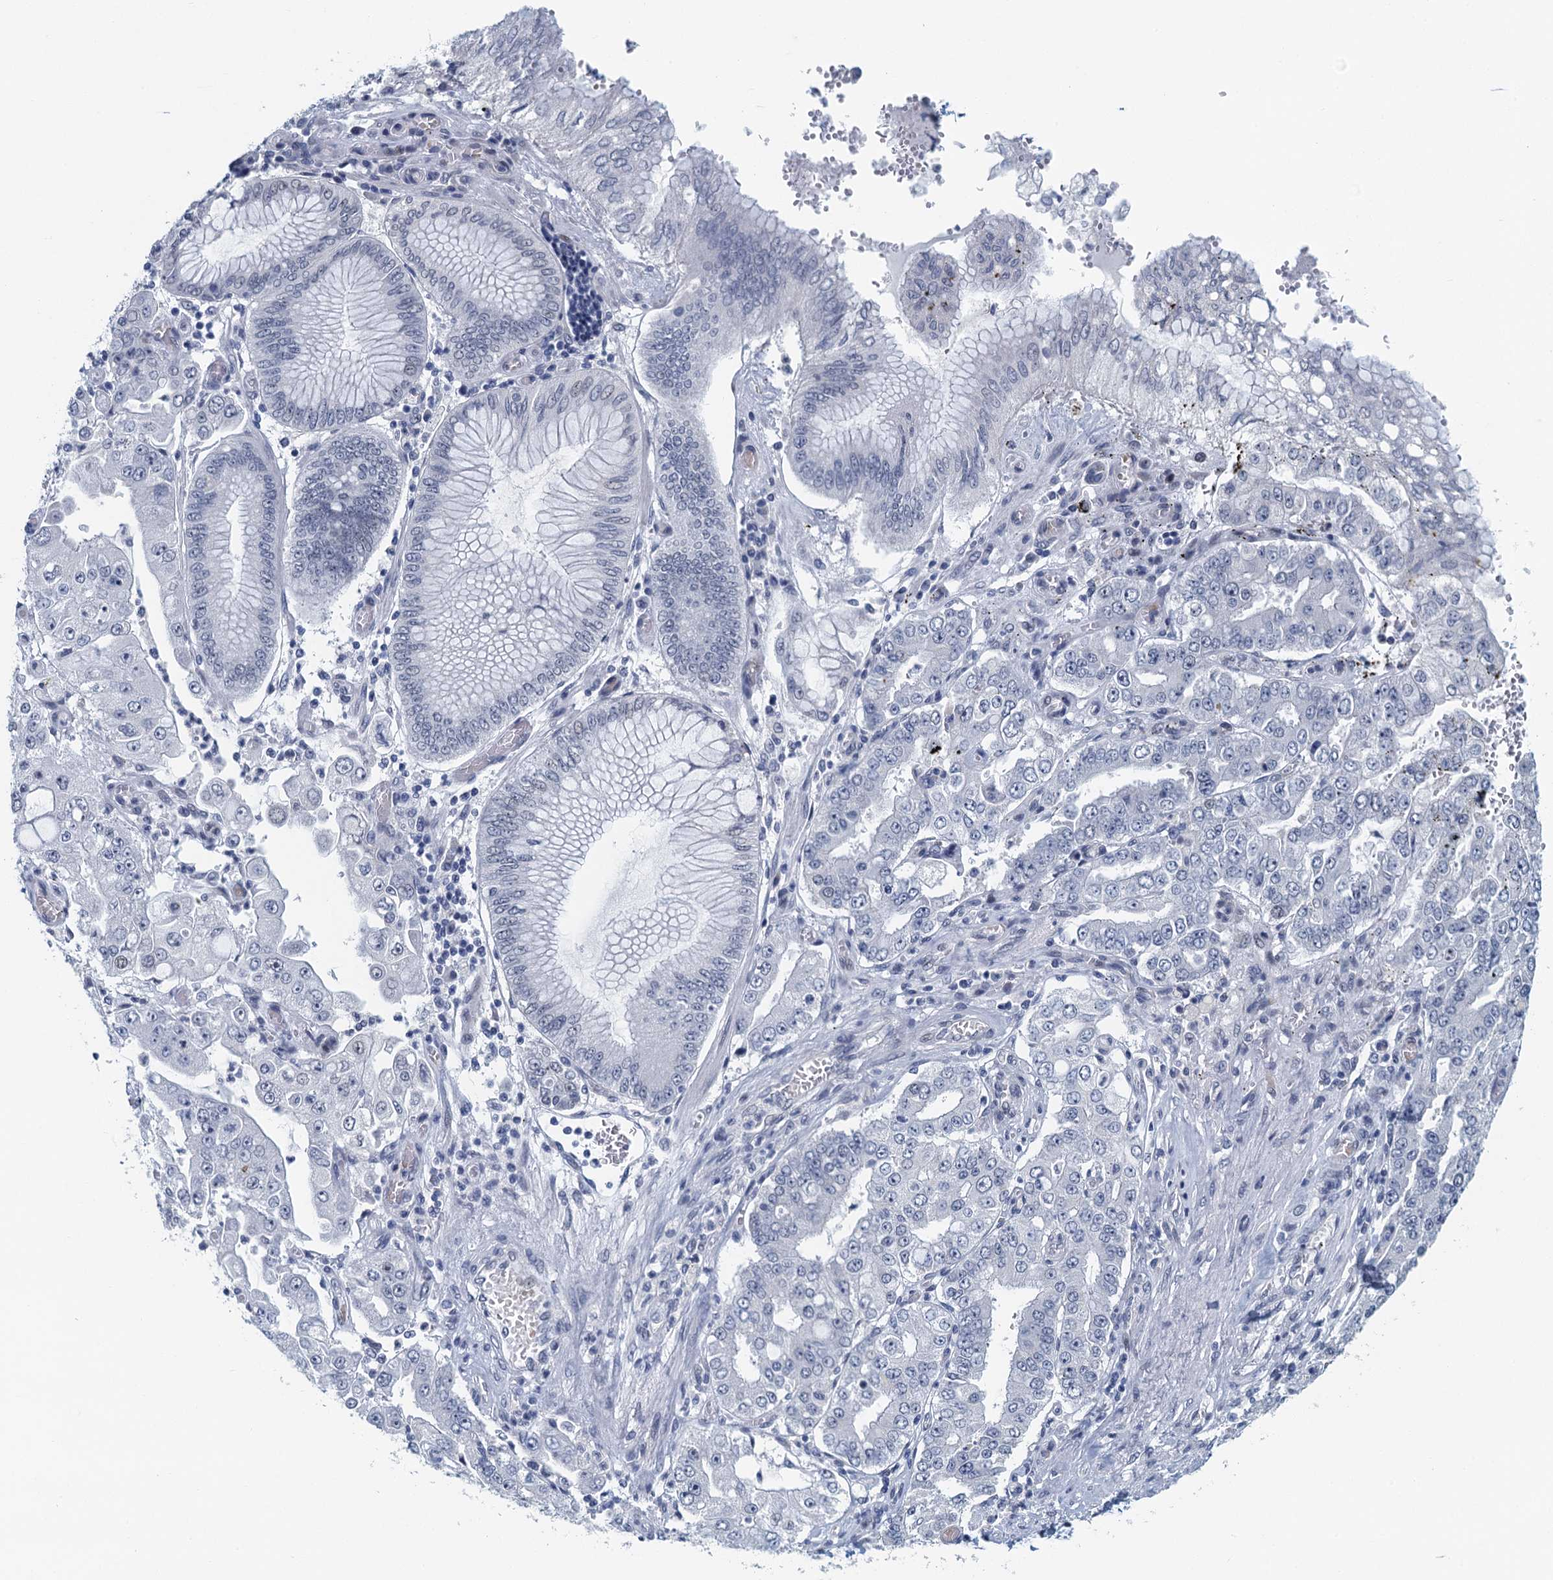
{"staining": {"intensity": "negative", "quantity": "none", "location": "none"}, "tissue": "stomach cancer", "cell_type": "Tumor cells", "image_type": "cancer", "snomed": [{"axis": "morphology", "description": "Adenocarcinoma, NOS"}, {"axis": "topography", "description": "Stomach"}], "caption": "Tumor cells show no significant staining in stomach cancer (adenocarcinoma).", "gene": "TTLL9", "patient": {"sex": "male", "age": 76}}